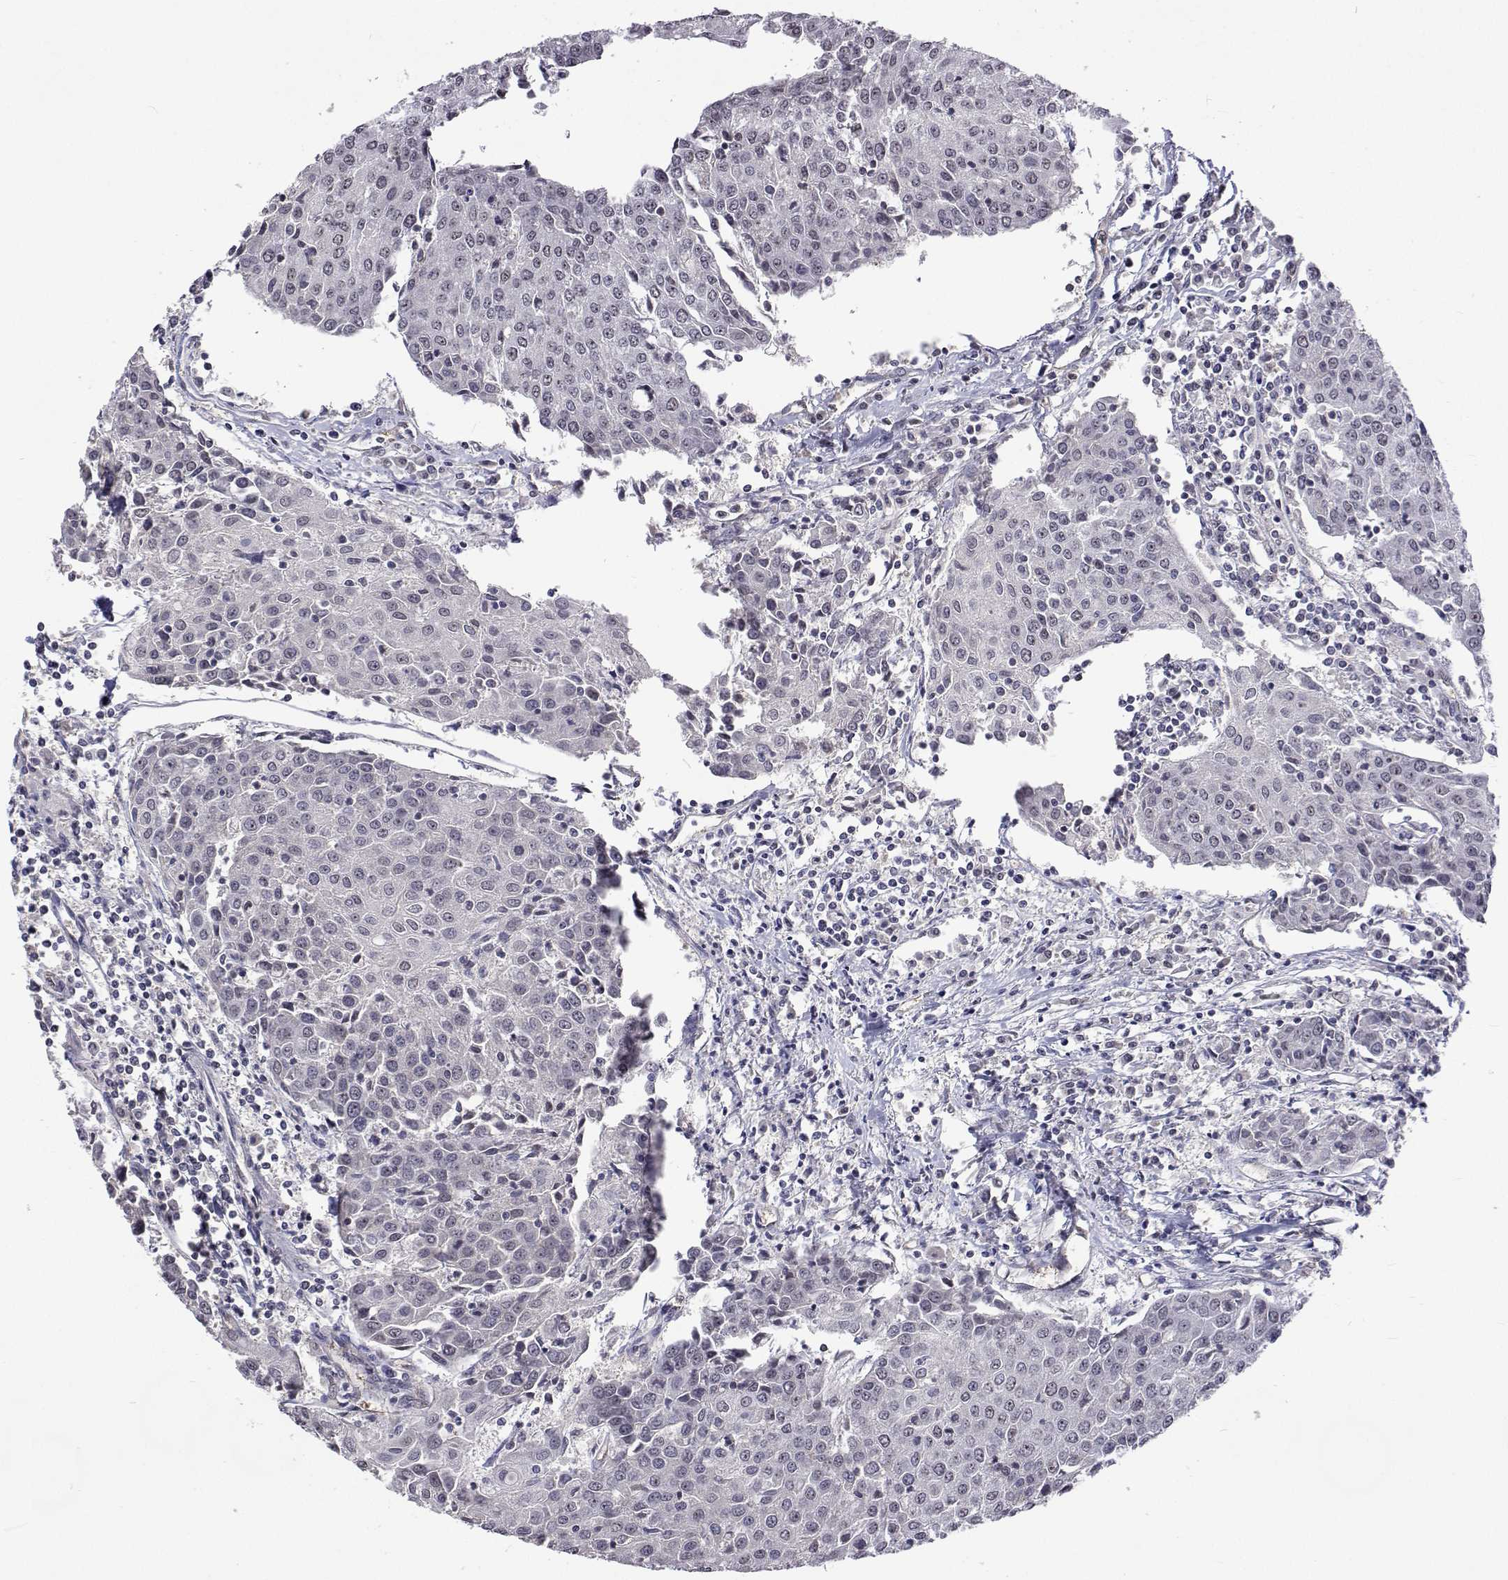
{"staining": {"intensity": "negative", "quantity": "none", "location": "none"}, "tissue": "urothelial cancer", "cell_type": "Tumor cells", "image_type": "cancer", "snomed": [{"axis": "morphology", "description": "Urothelial carcinoma, High grade"}, {"axis": "topography", "description": "Urinary bladder"}], "caption": "Human urothelial cancer stained for a protein using IHC demonstrates no expression in tumor cells.", "gene": "NHP2", "patient": {"sex": "female", "age": 85}}